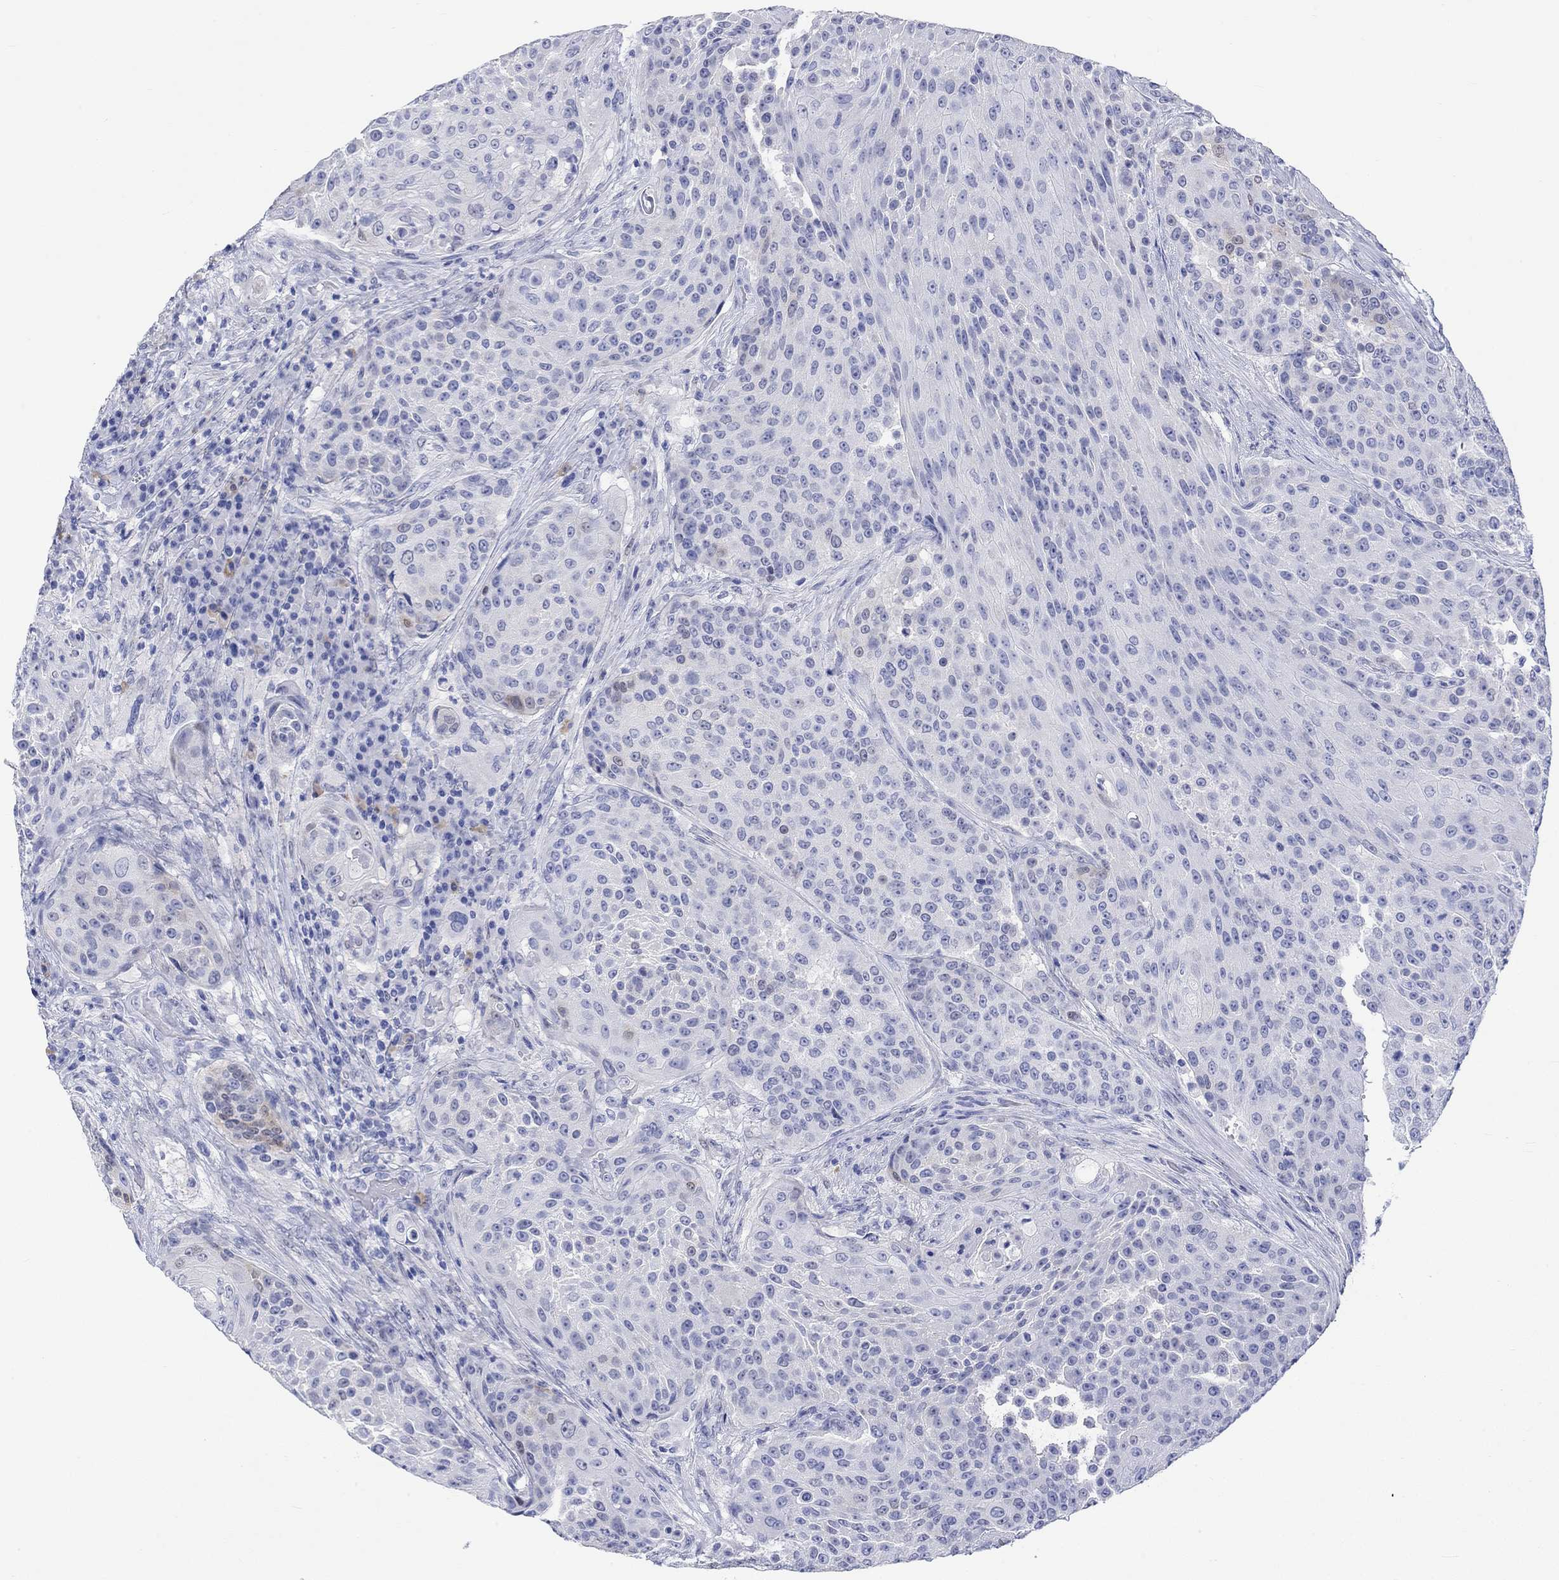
{"staining": {"intensity": "moderate", "quantity": "<25%", "location": "nuclear"}, "tissue": "urothelial cancer", "cell_type": "Tumor cells", "image_type": "cancer", "snomed": [{"axis": "morphology", "description": "Urothelial carcinoma, High grade"}, {"axis": "topography", "description": "Urinary bladder"}], "caption": "Human high-grade urothelial carcinoma stained with a brown dye demonstrates moderate nuclear positive positivity in about <25% of tumor cells.", "gene": "MSI1", "patient": {"sex": "female", "age": 63}}